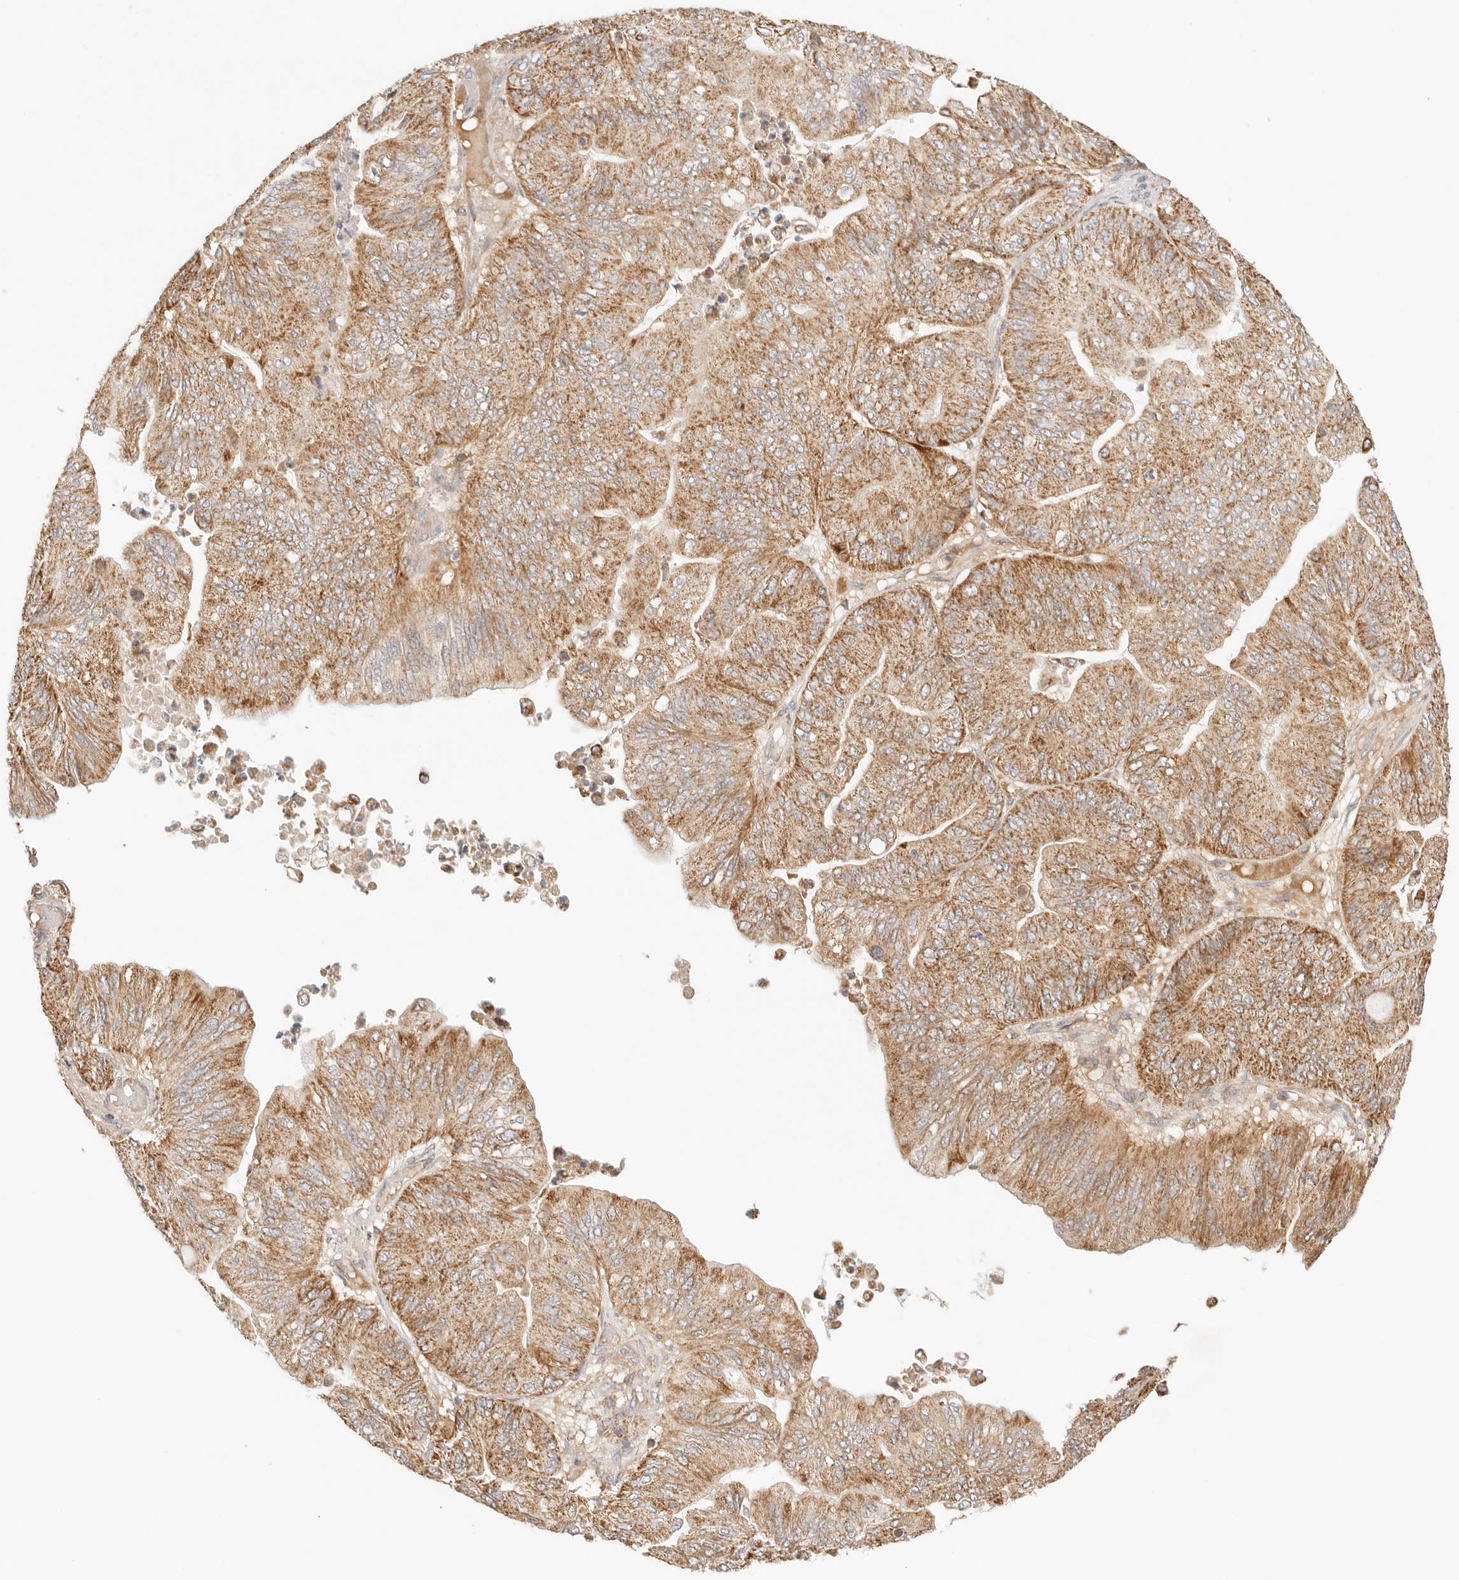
{"staining": {"intensity": "moderate", "quantity": ">75%", "location": "cytoplasmic/membranous"}, "tissue": "ovarian cancer", "cell_type": "Tumor cells", "image_type": "cancer", "snomed": [{"axis": "morphology", "description": "Cystadenocarcinoma, mucinous, NOS"}, {"axis": "topography", "description": "Ovary"}], "caption": "Tumor cells demonstrate moderate cytoplasmic/membranous positivity in approximately >75% of cells in ovarian mucinous cystadenocarcinoma. Using DAB (3,3'-diaminobenzidine) (brown) and hematoxylin (blue) stains, captured at high magnification using brightfield microscopy.", "gene": "COA6", "patient": {"sex": "female", "age": 61}}